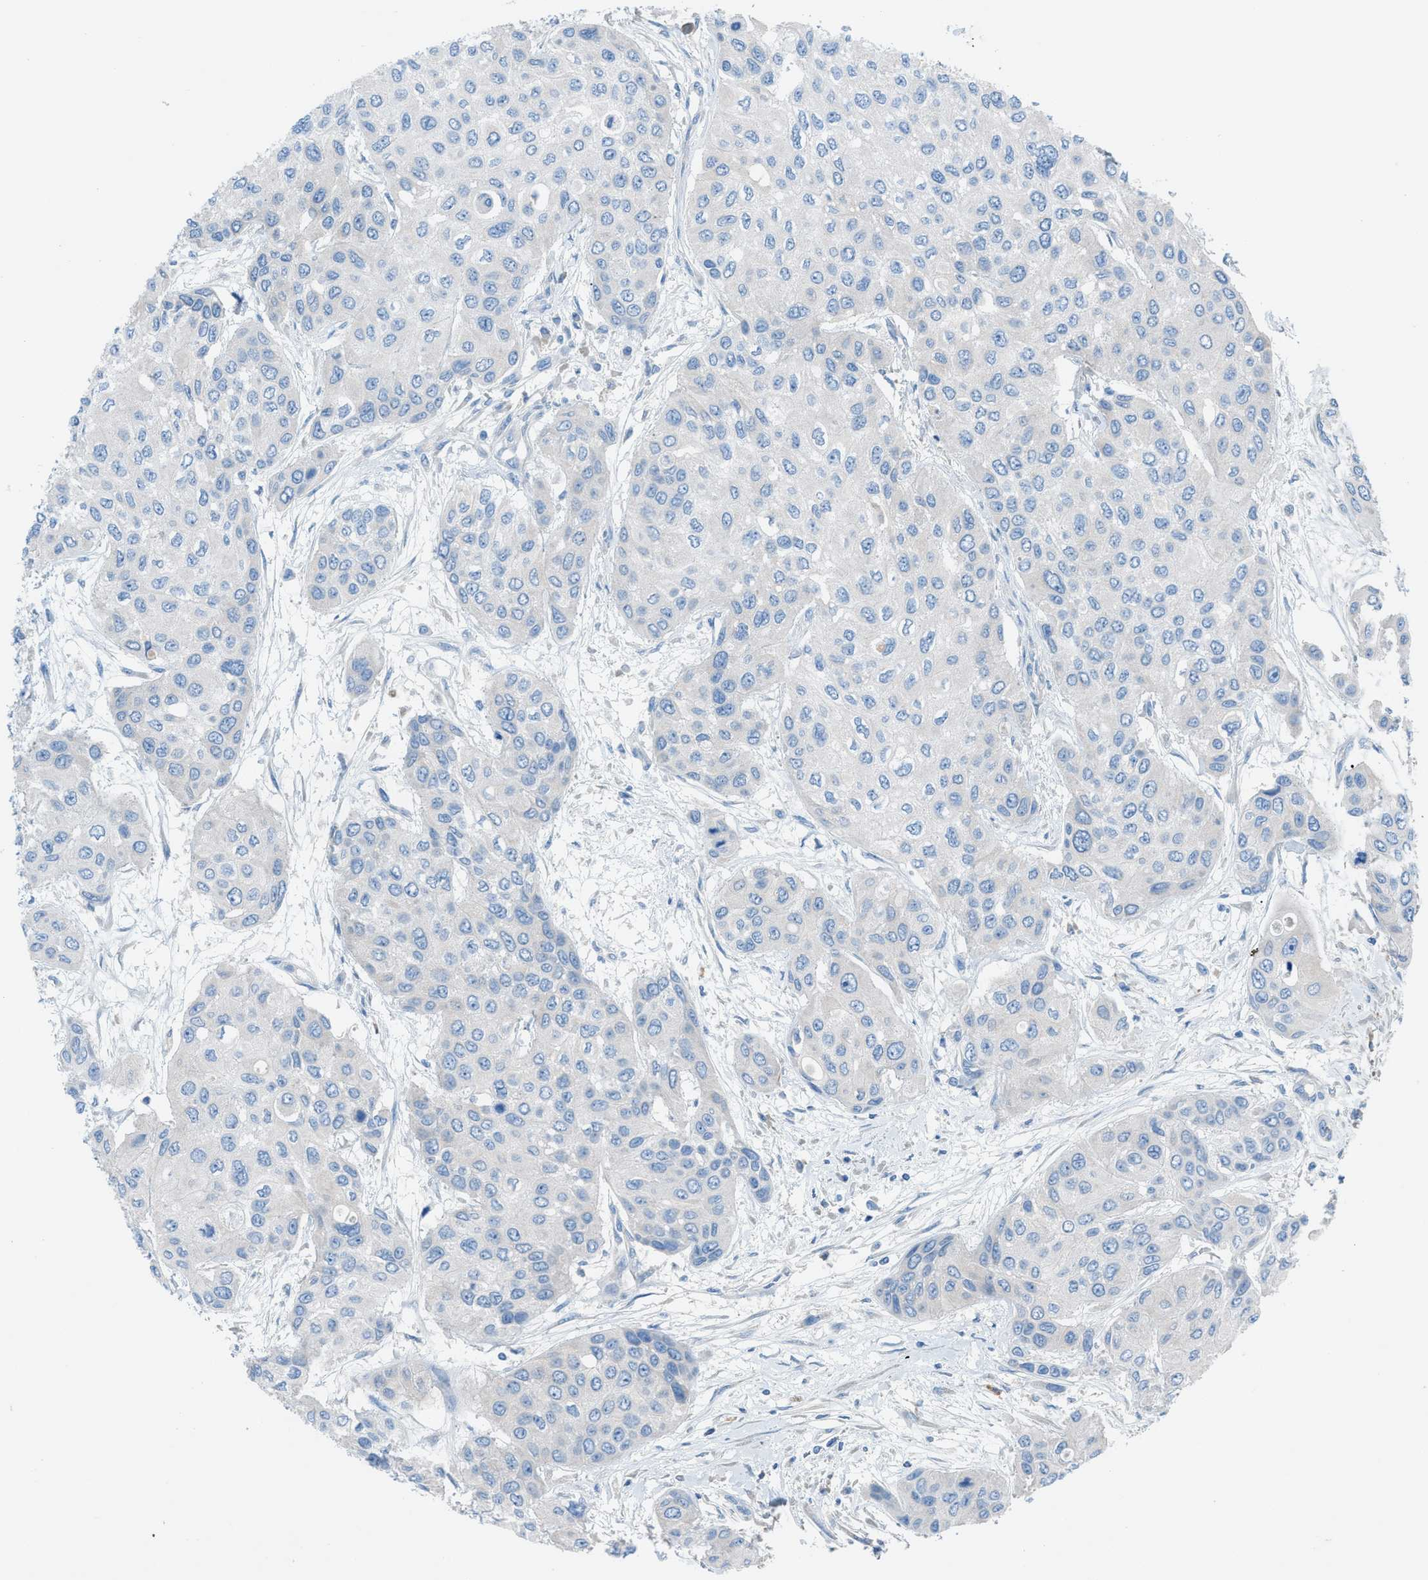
{"staining": {"intensity": "negative", "quantity": "none", "location": "none"}, "tissue": "urothelial cancer", "cell_type": "Tumor cells", "image_type": "cancer", "snomed": [{"axis": "morphology", "description": "Urothelial carcinoma, High grade"}, {"axis": "topography", "description": "Urinary bladder"}], "caption": "Photomicrograph shows no significant protein staining in tumor cells of urothelial cancer.", "gene": "C5AR2", "patient": {"sex": "female", "age": 56}}